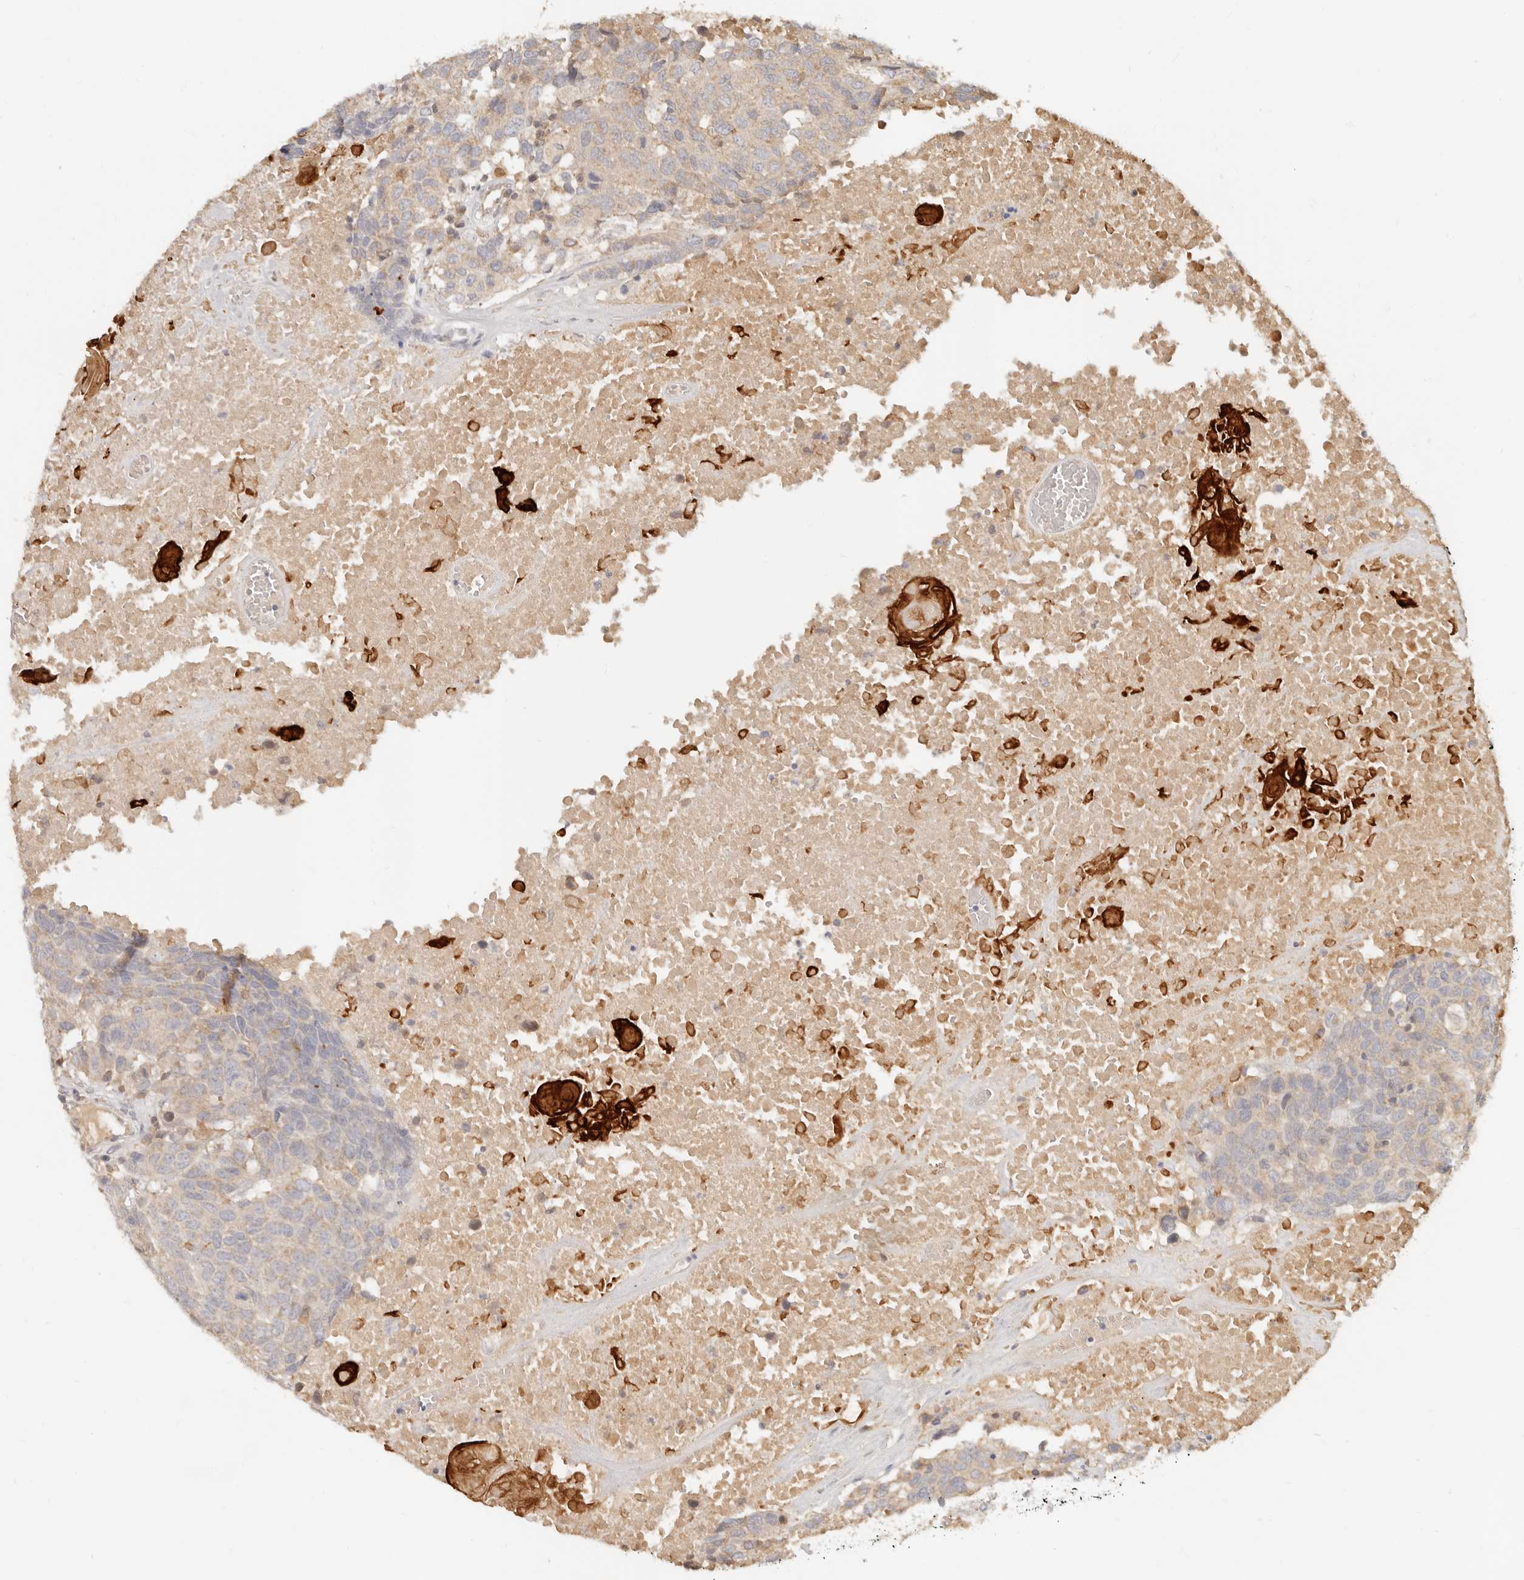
{"staining": {"intensity": "weak", "quantity": "<25%", "location": "cytoplasmic/membranous"}, "tissue": "head and neck cancer", "cell_type": "Tumor cells", "image_type": "cancer", "snomed": [{"axis": "morphology", "description": "Squamous cell carcinoma, NOS"}, {"axis": "topography", "description": "Head-Neck"}], "caption": "High magnification brightfield microscopy of head and neck squamous cell carcinoma stained with DAB (3,3'-diaminobenzidine) (brown) and counterstained with hematoxylin (blue): tumor cells show no significant expression. The staining was performed using DAB to visualize the protein expression in brown, while the nuclei were stained in blue with hematoxylin (Magnification: 20x).", "gene": "NECAP2", "patient": {"sex": "male", "age": 66}}